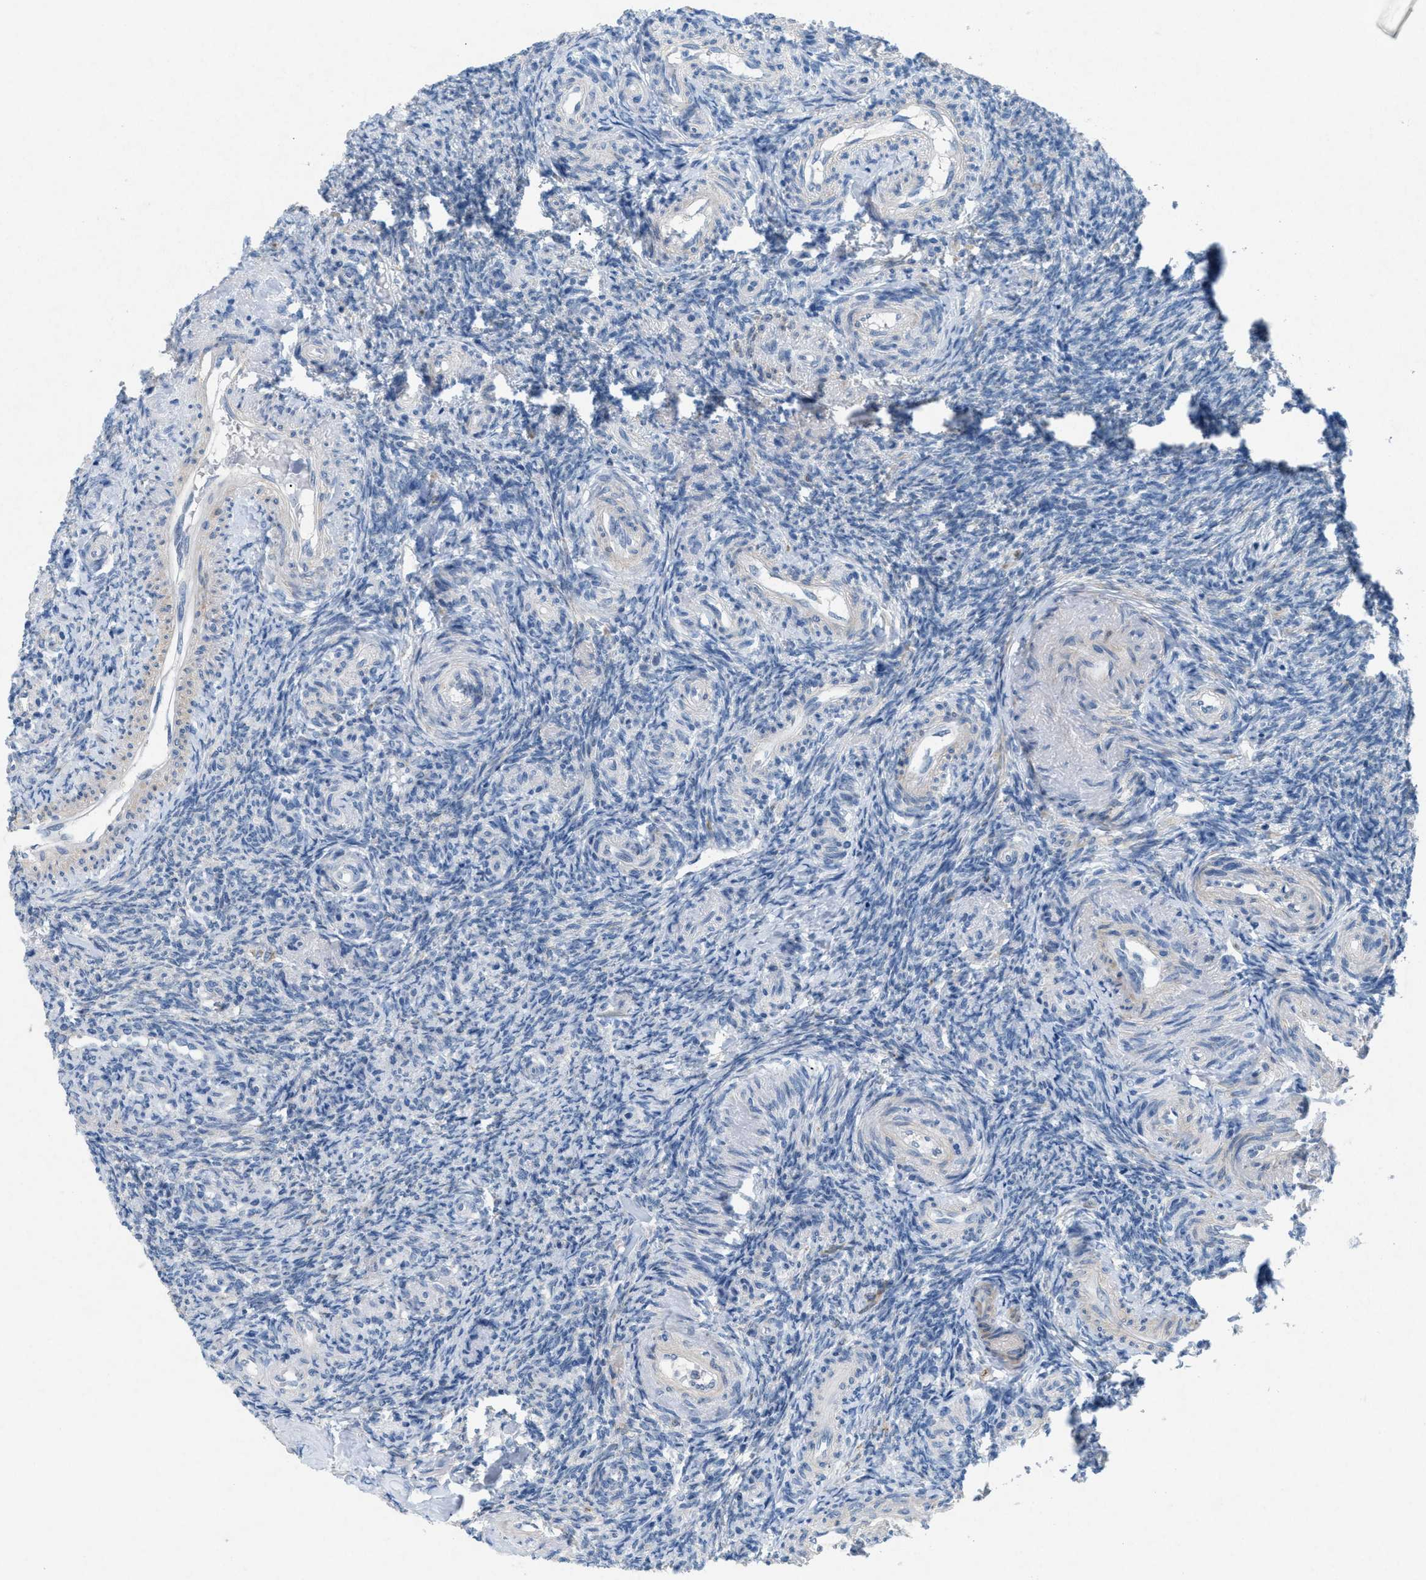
{"staining": {"intensity": "negative", "quantity": "none", "location": "none"}, "tissue": "ovary", "cell_type": "Ovarian stroma cells", "image_type": "normal", "snomed": [{"axis": "morphology", "description": "Normal tissue, NOS"}, {"axis": "topography", "description": "Ovary"}], "caption": "The photomicrograph reveals no staining of ovarian stroma cells in normal ovary.", "gene": "TASOR", "patient": {"sex": "female", "age": 41}}